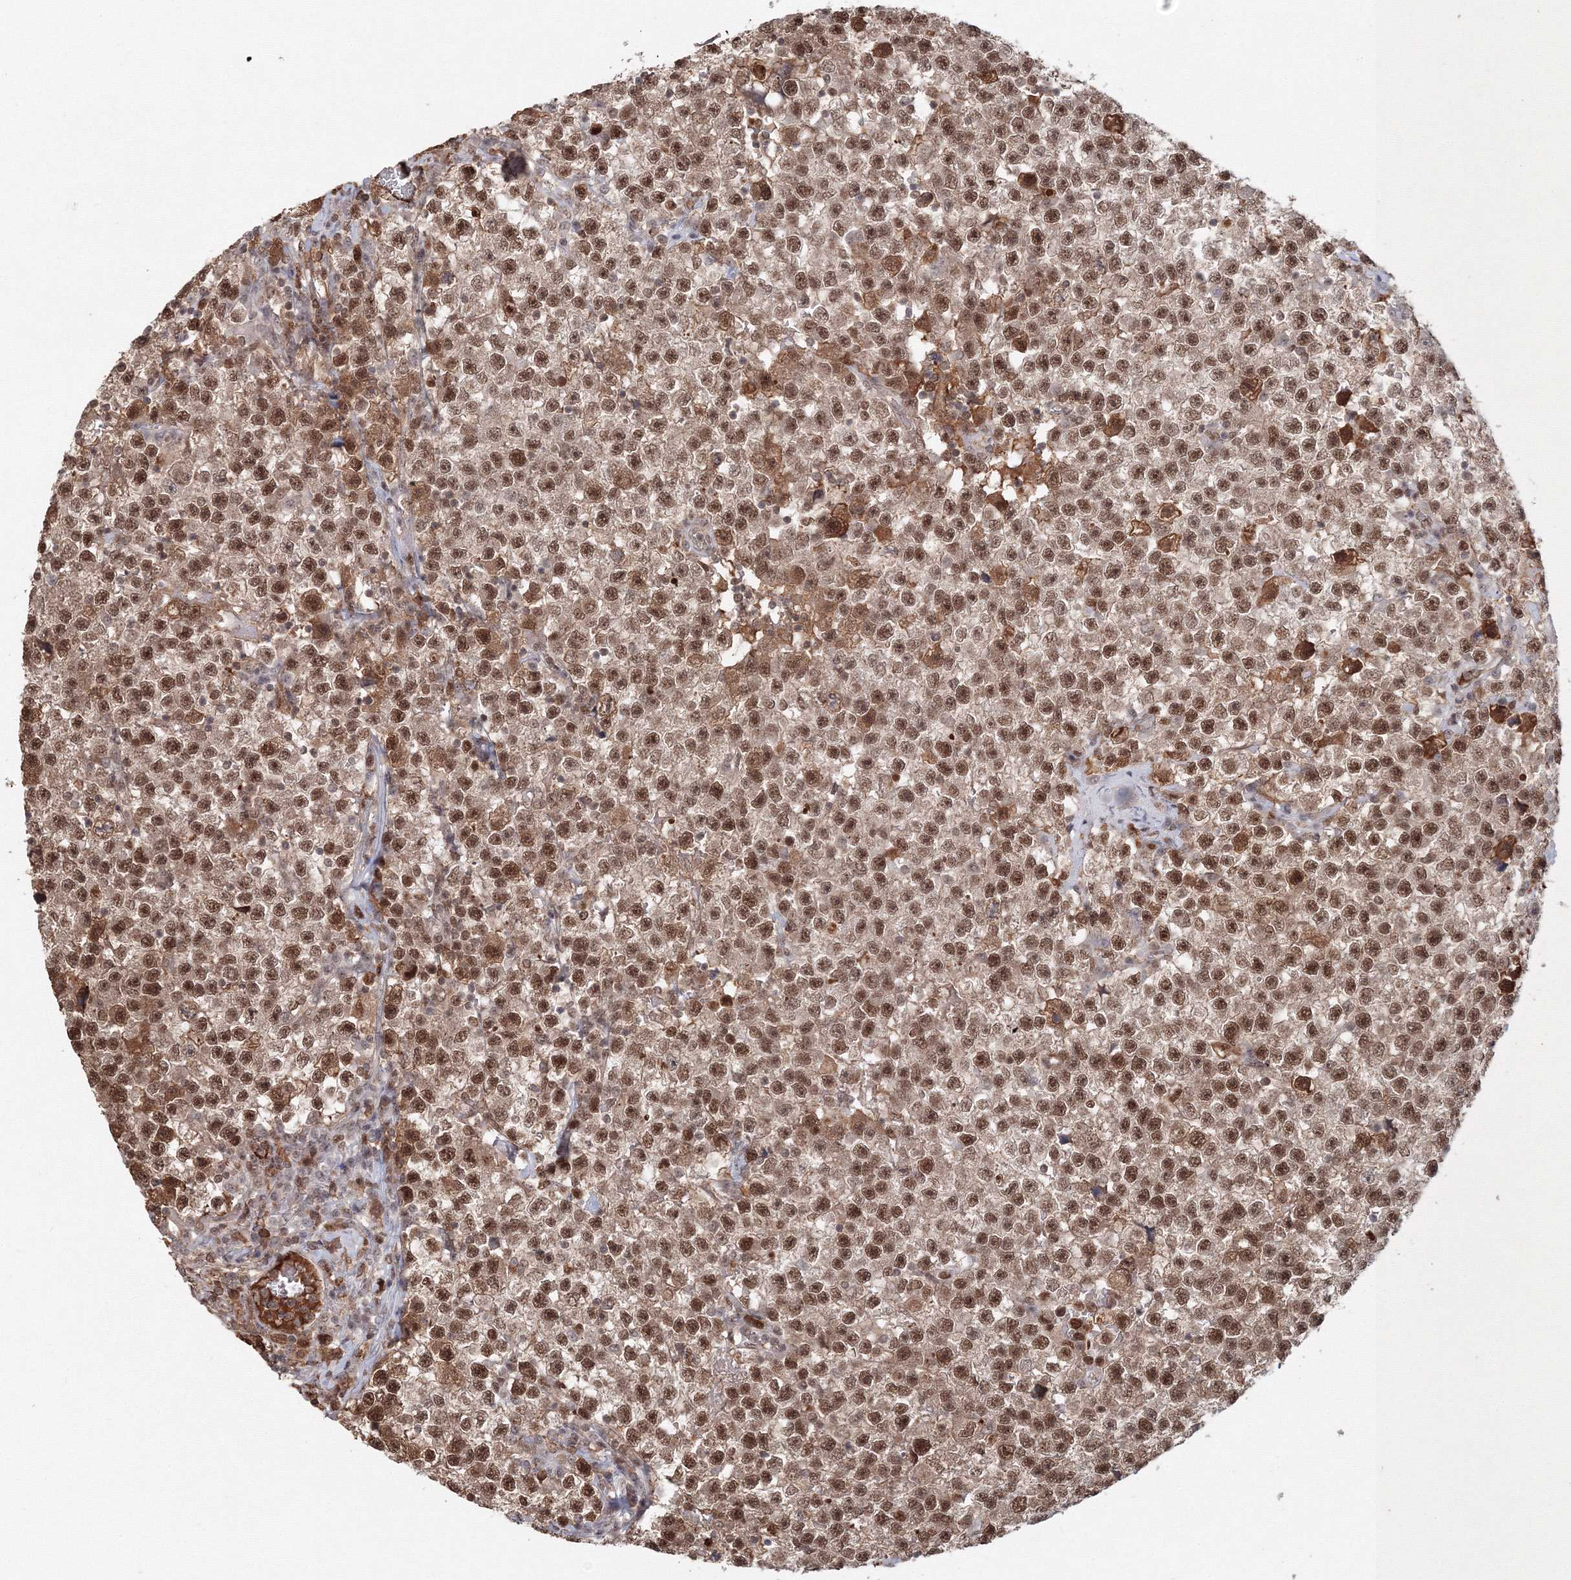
{"staining": {"intensity": "strong", "quantity": "25%-75%", "location": "nuclear"}, "tissue": "testis cancer", "cell_type": "Tumor cells", "image_type": "cancer", "snomed": [{"axis": "morphology", "description": "Seminoma, NOS"}, {"axis": "topography", "description": "Testis"}], "caption": "A histopathology image of testis cancer stained for a protein demonstrates strong nuclear brown staining in tumor cells.", "gene": "IWS1", "patient": {"sex": "male", "age": 22}}